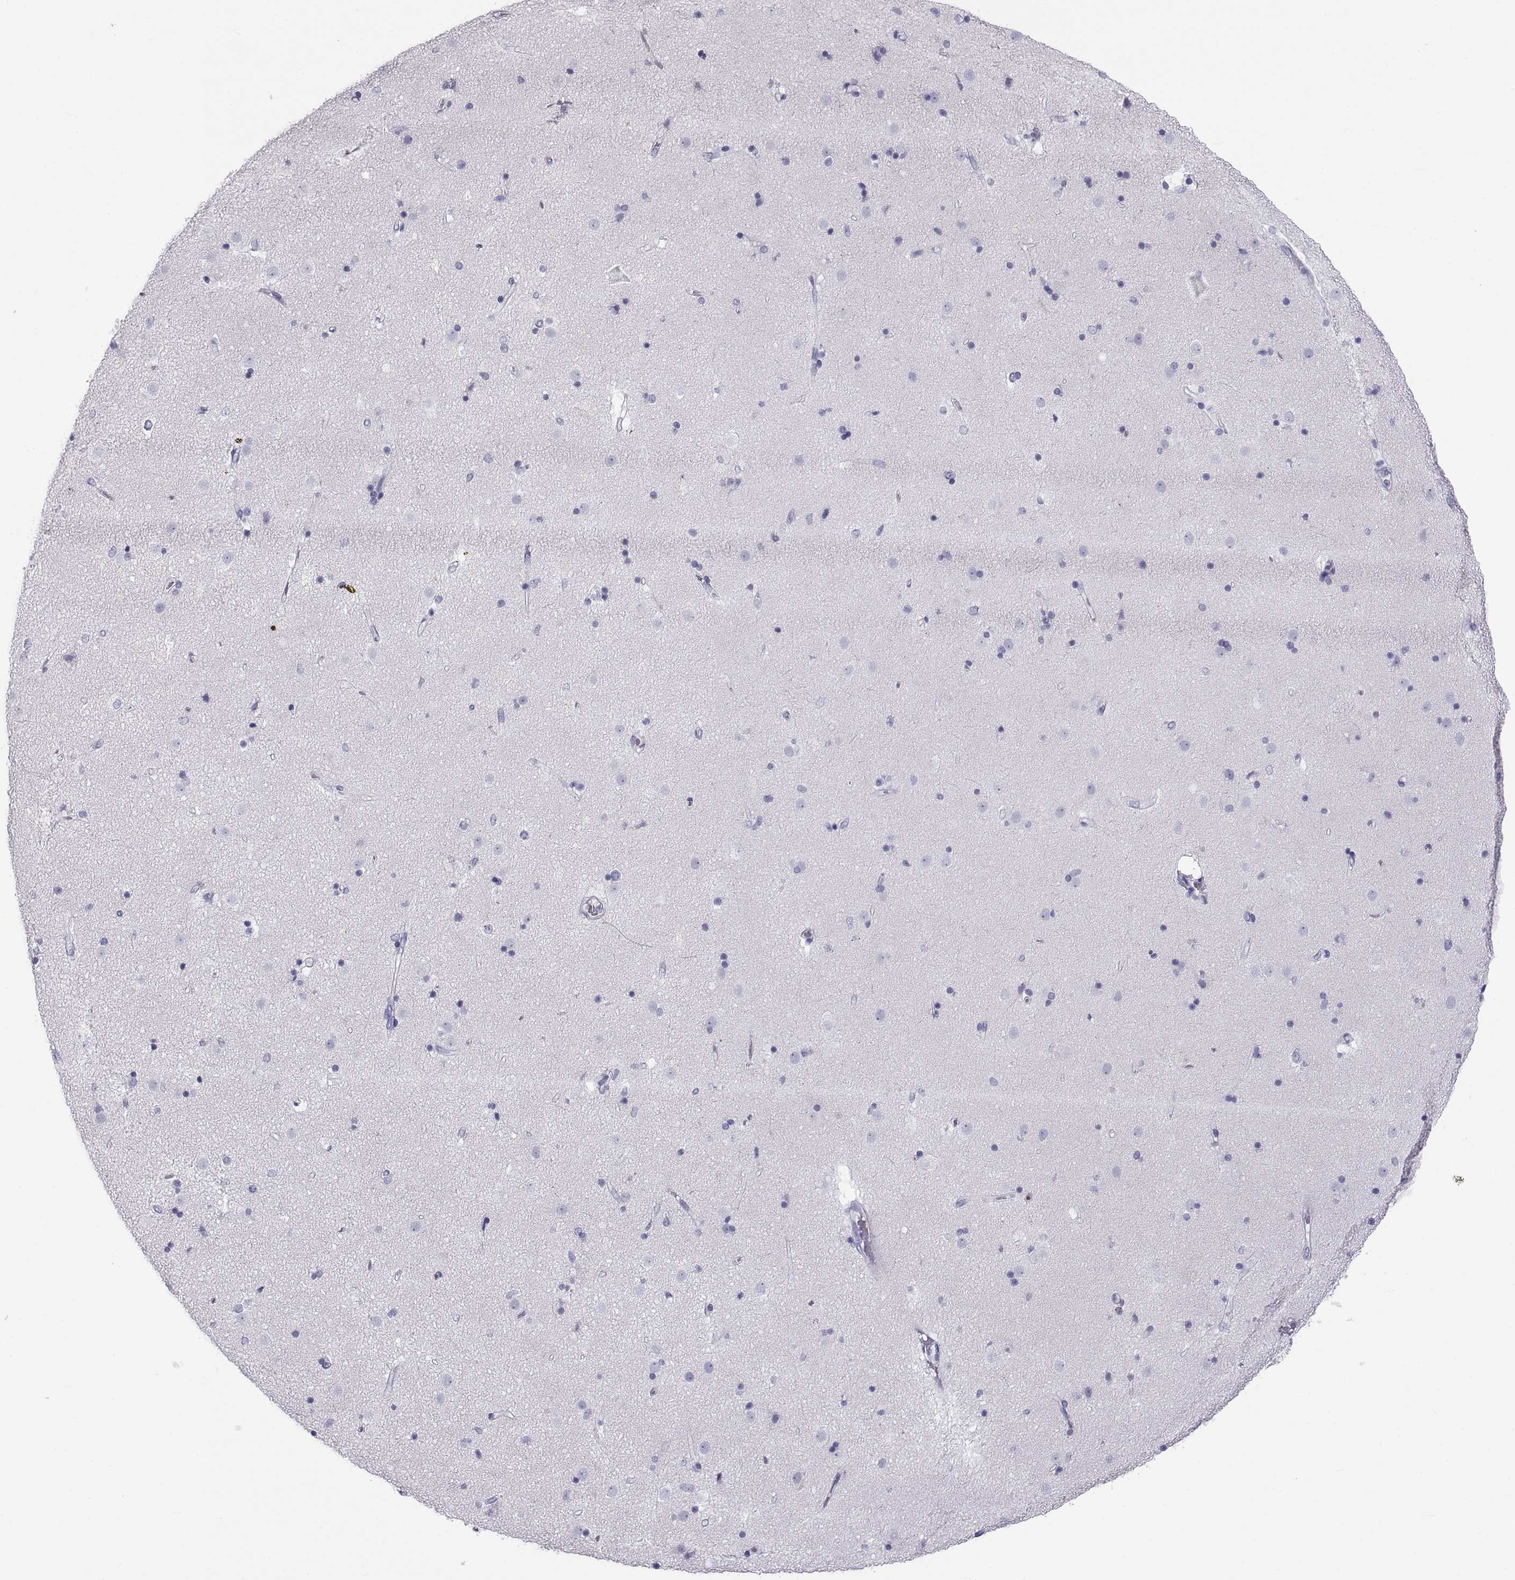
{"staining": {"intensity": "negative", "quantity": "none", "location": "none"}, "tissue": "caudate", "cell_type": "Glial cells", "image_type": "normal", "snomed": [{"axis": "morphology", "description": "Normal tissue, NOS"}, {"axis": "topography", "description": "Lateral ventricle wall"}], "caption": "There is no significant expression in glial cells of caudate. (Immunohistochemistry, brightfield microscopy, high magnification).", "gene": "CT47A10", "patient": {"sex": "female", "age": 71}}